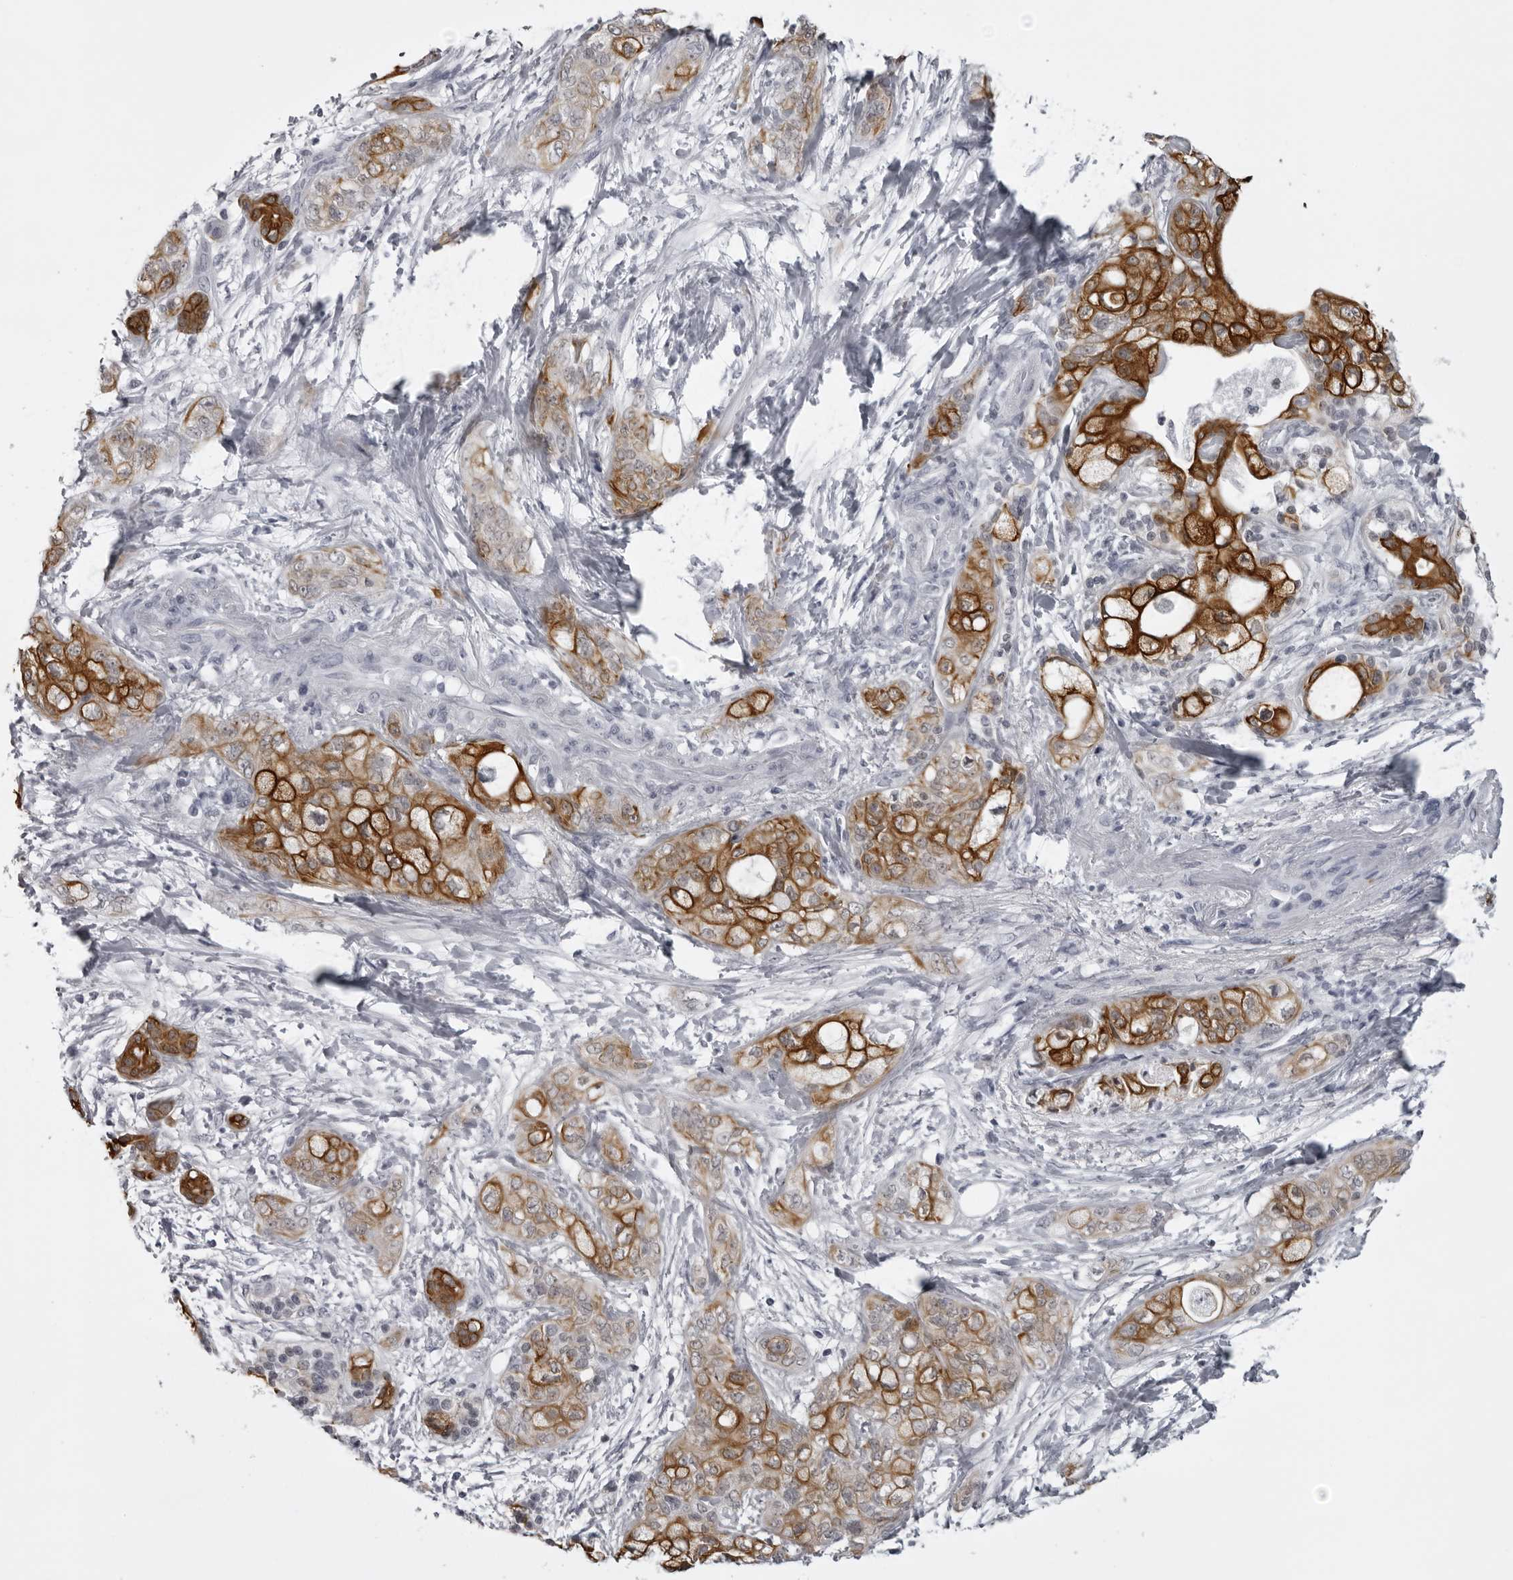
{"staining": {"intensity": "strong", "quantity": ">75%", "location": "cytoplasmic/membranous"}, "tissue": "pancreatic cancer", "cell_type": "Tumor cells", "image_type": "cancer", "snomed": [{"axis": "morphology", "description": "Adenocarcinoma, NOS"}, {"axis": "topography", "description": "Pancreas"}], "caption": "Strong cytoplasmic/membranous protein positivity is seen in approximately >75% of tumor cells in pancreatic adenocarcinoma.", "gene": "UROD", "patient": {"sex": "male", "age": 70}}